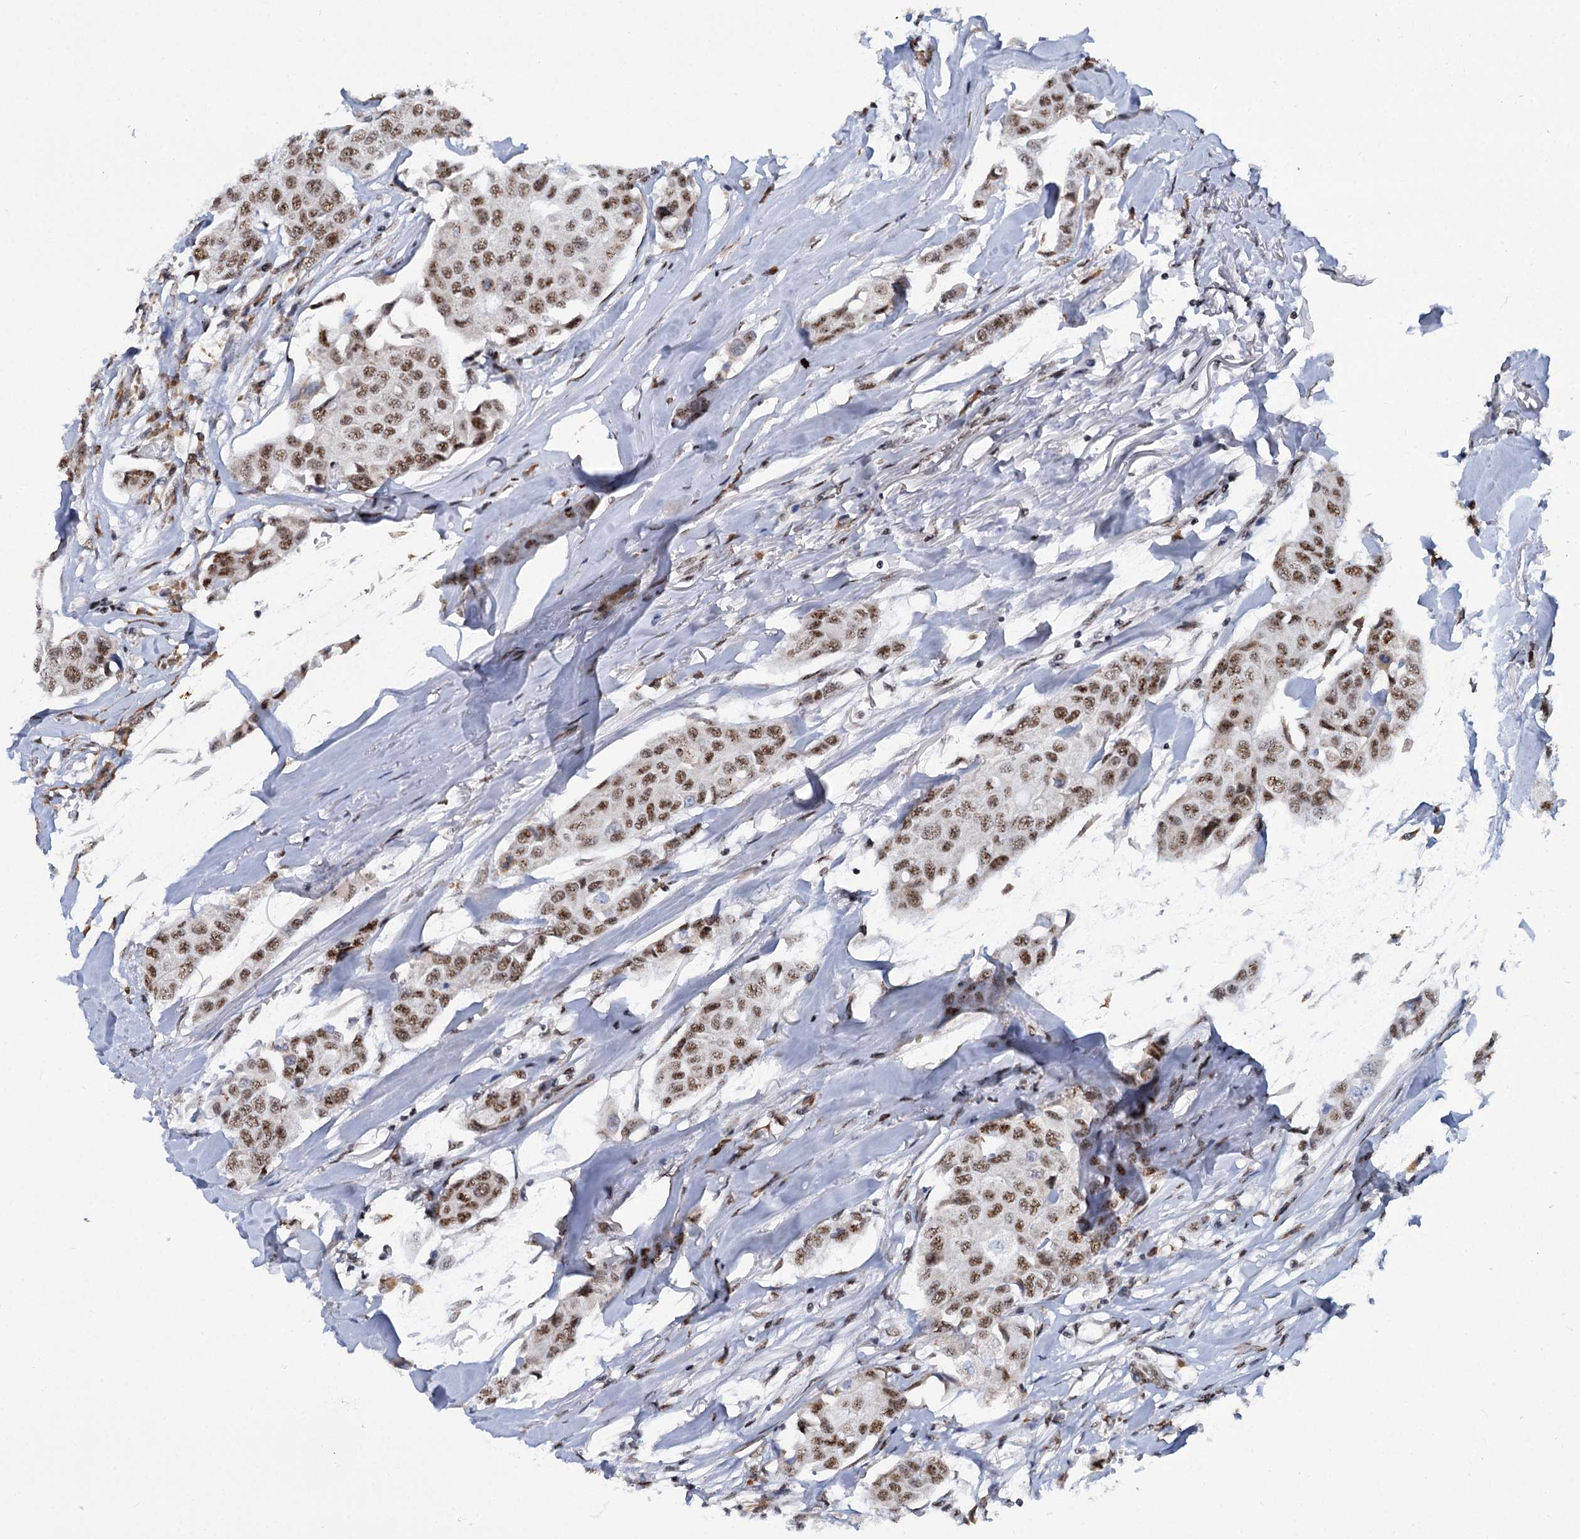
{"staining": {"intensity": "moderate", "quantity": ">75%", "location": "nuclear"}, "tissue": "breast cancer", "cell_type": "Tumor cells", "image_type": "cancer", "snomed": [{"axis": "morphology", "description": "Duct carcinoma"}, {"axis": "topography", "description": "Breast"}], "caption": "DAB (3,3'-diaminobenzidine) immunohistochemical staining of breast cancer (intraductal carcinoma) reveals moderate nuclear protein positivity in about >75% of tumor cells.", "gene": "SREK1", "patient": {"sex": "female", "age": 80}}